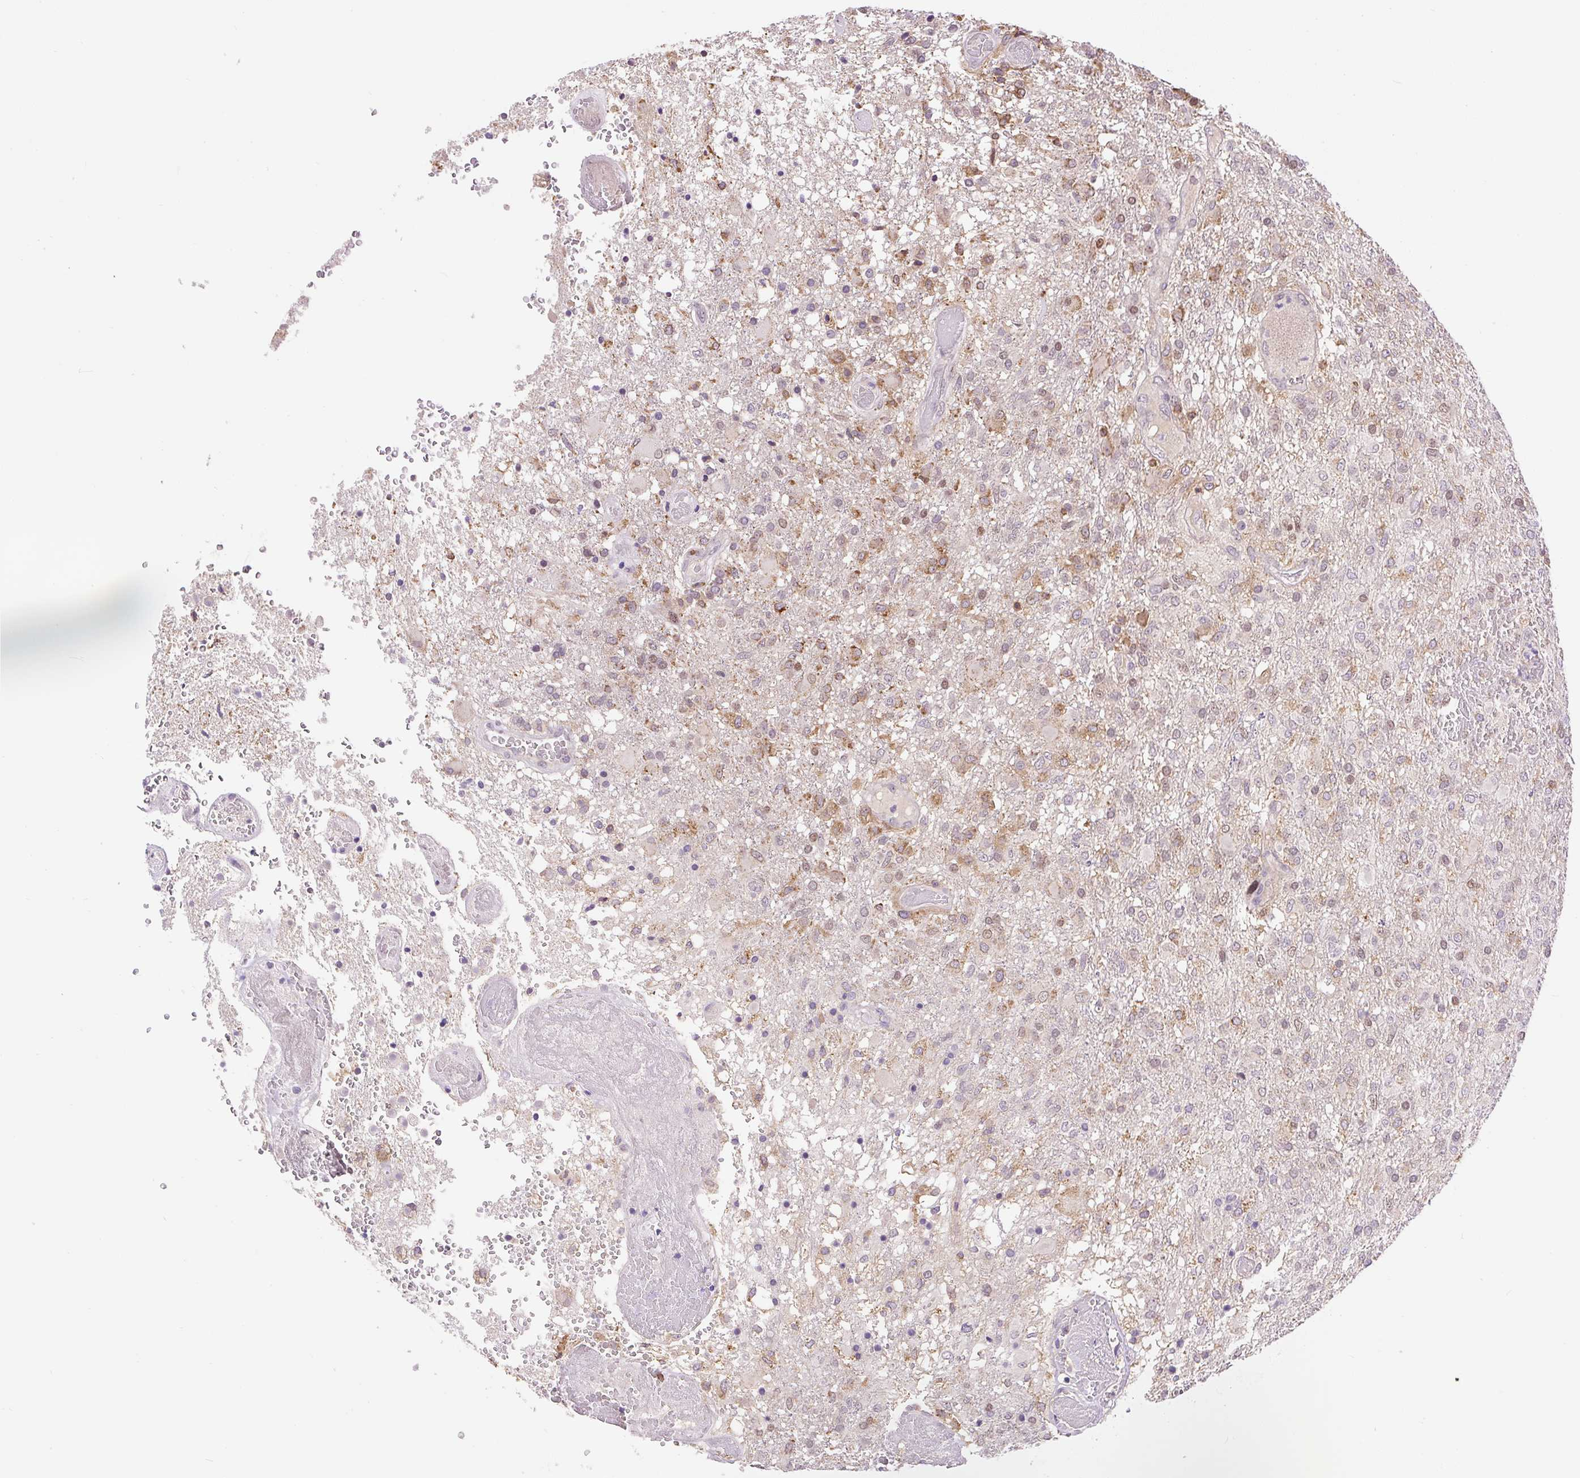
{"staining": {"intensity": "moderate", "quantity": "<25%", "location": "cytoplasmic/membranous"}, "tissue": "glioma", "cell_type": "Tumor cells", "image_type": "cancer", "snomed": [{"axis": "morphology", "description": "Glioma, malignant, High grade"}, {"axis": "topography", "description": "Brain"}], "caption": "Immunohistochemical staining of glioma demonstrates moderate cytoplasmic/membranous protein positivity in approximately <25% of tumor cells. (DAB IHC with brightfield microscopy, high magnification).", "gene": "CARD11", "patient": {"sex": "female", "age": 74}}